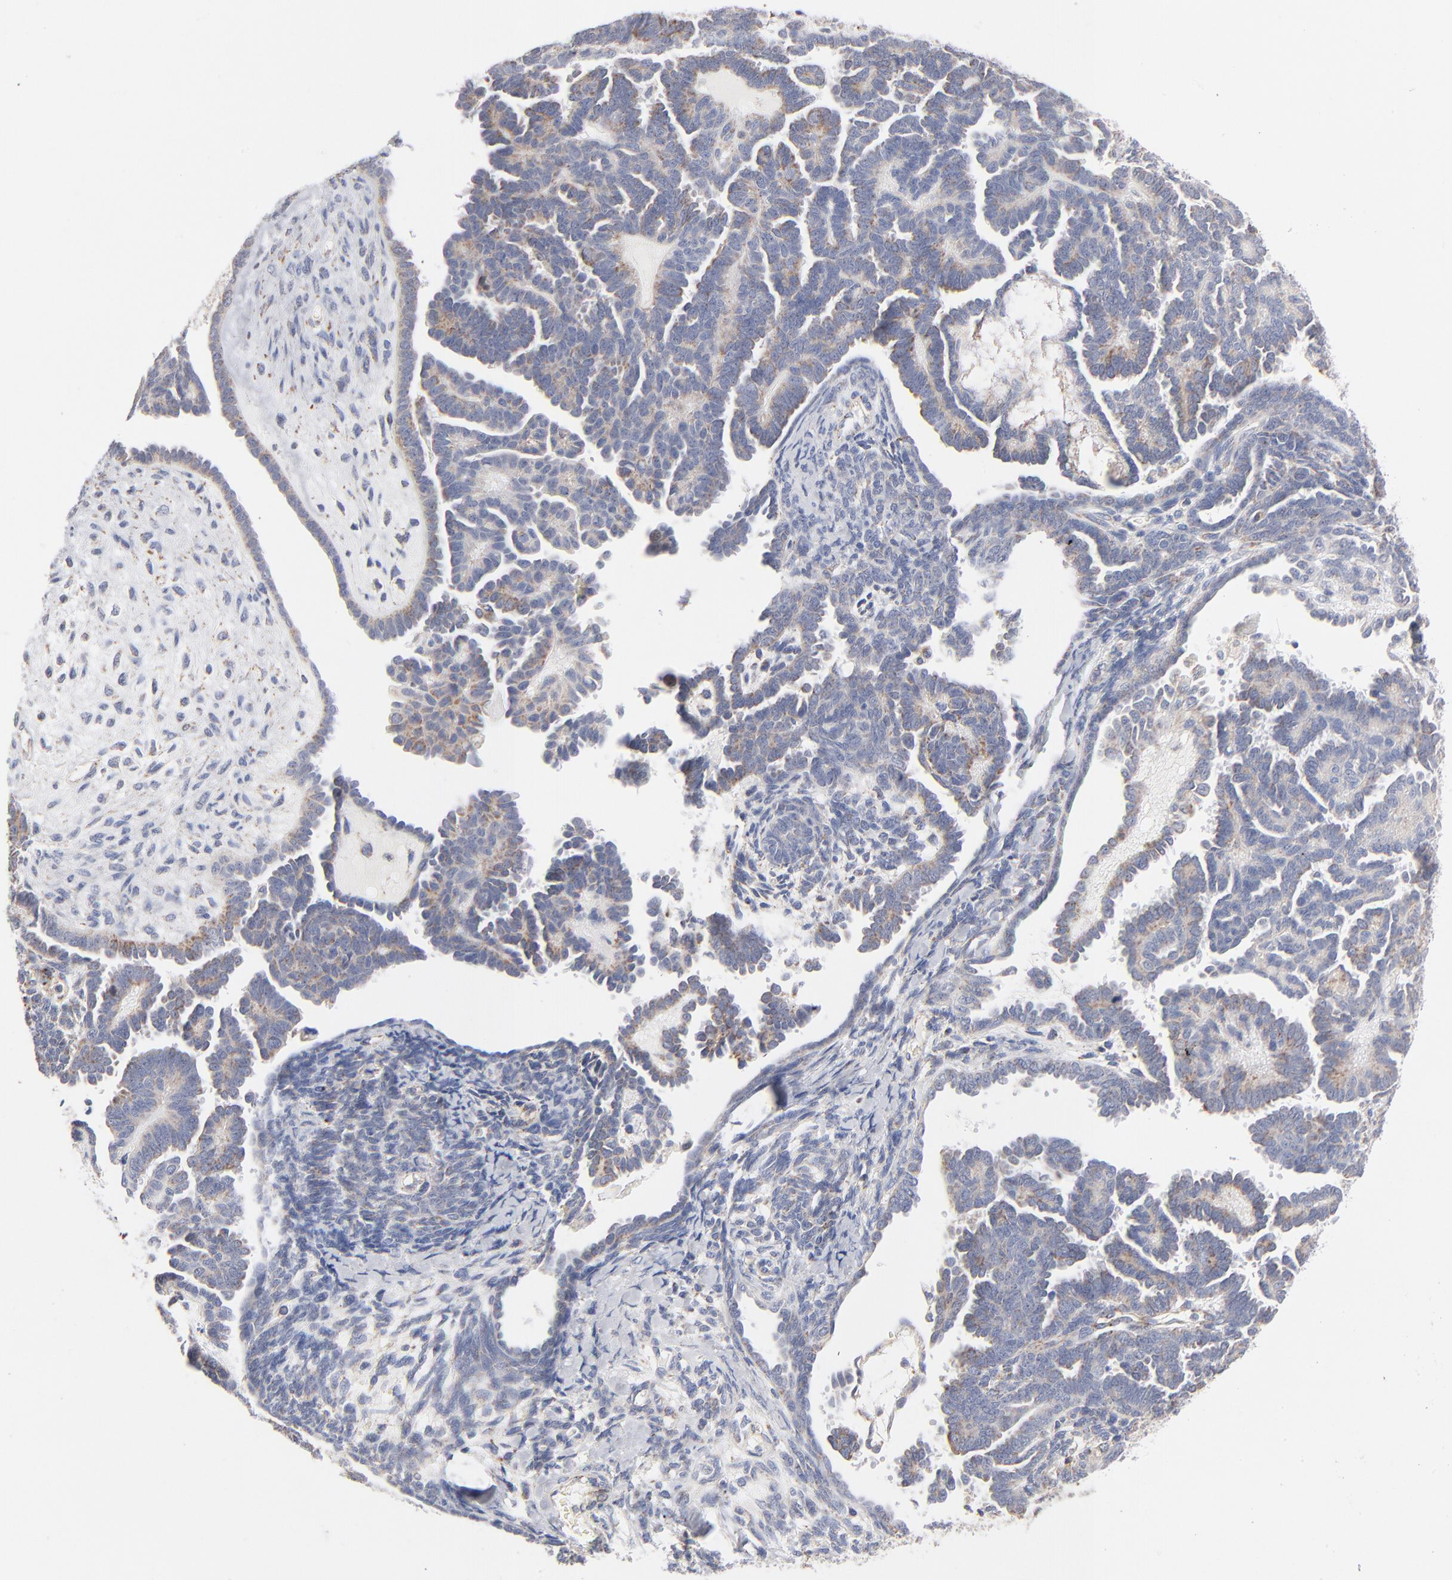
{"staining": {"intensity": "moderate", "quantity": "25%-75%", "location": "cytoplasmic/membranous"}, "tissue": "endometrial cancer", "cell_type": "Tumor cells", "image_type": "cancer", "snomed": [{"axis": "morphology", "description": "Neoplasm, malignant, NOS"}, {"axis": "topography", "description": "Endometrium"}], "caption": "A photomicrograph of malignant neoplasm (endometrial) stained for a protein shows moderate cytoplasmic/membranous brown staining in tumor cells.", "gene": "MRPL58", "patient": {"sex": "female", "age": 74}}